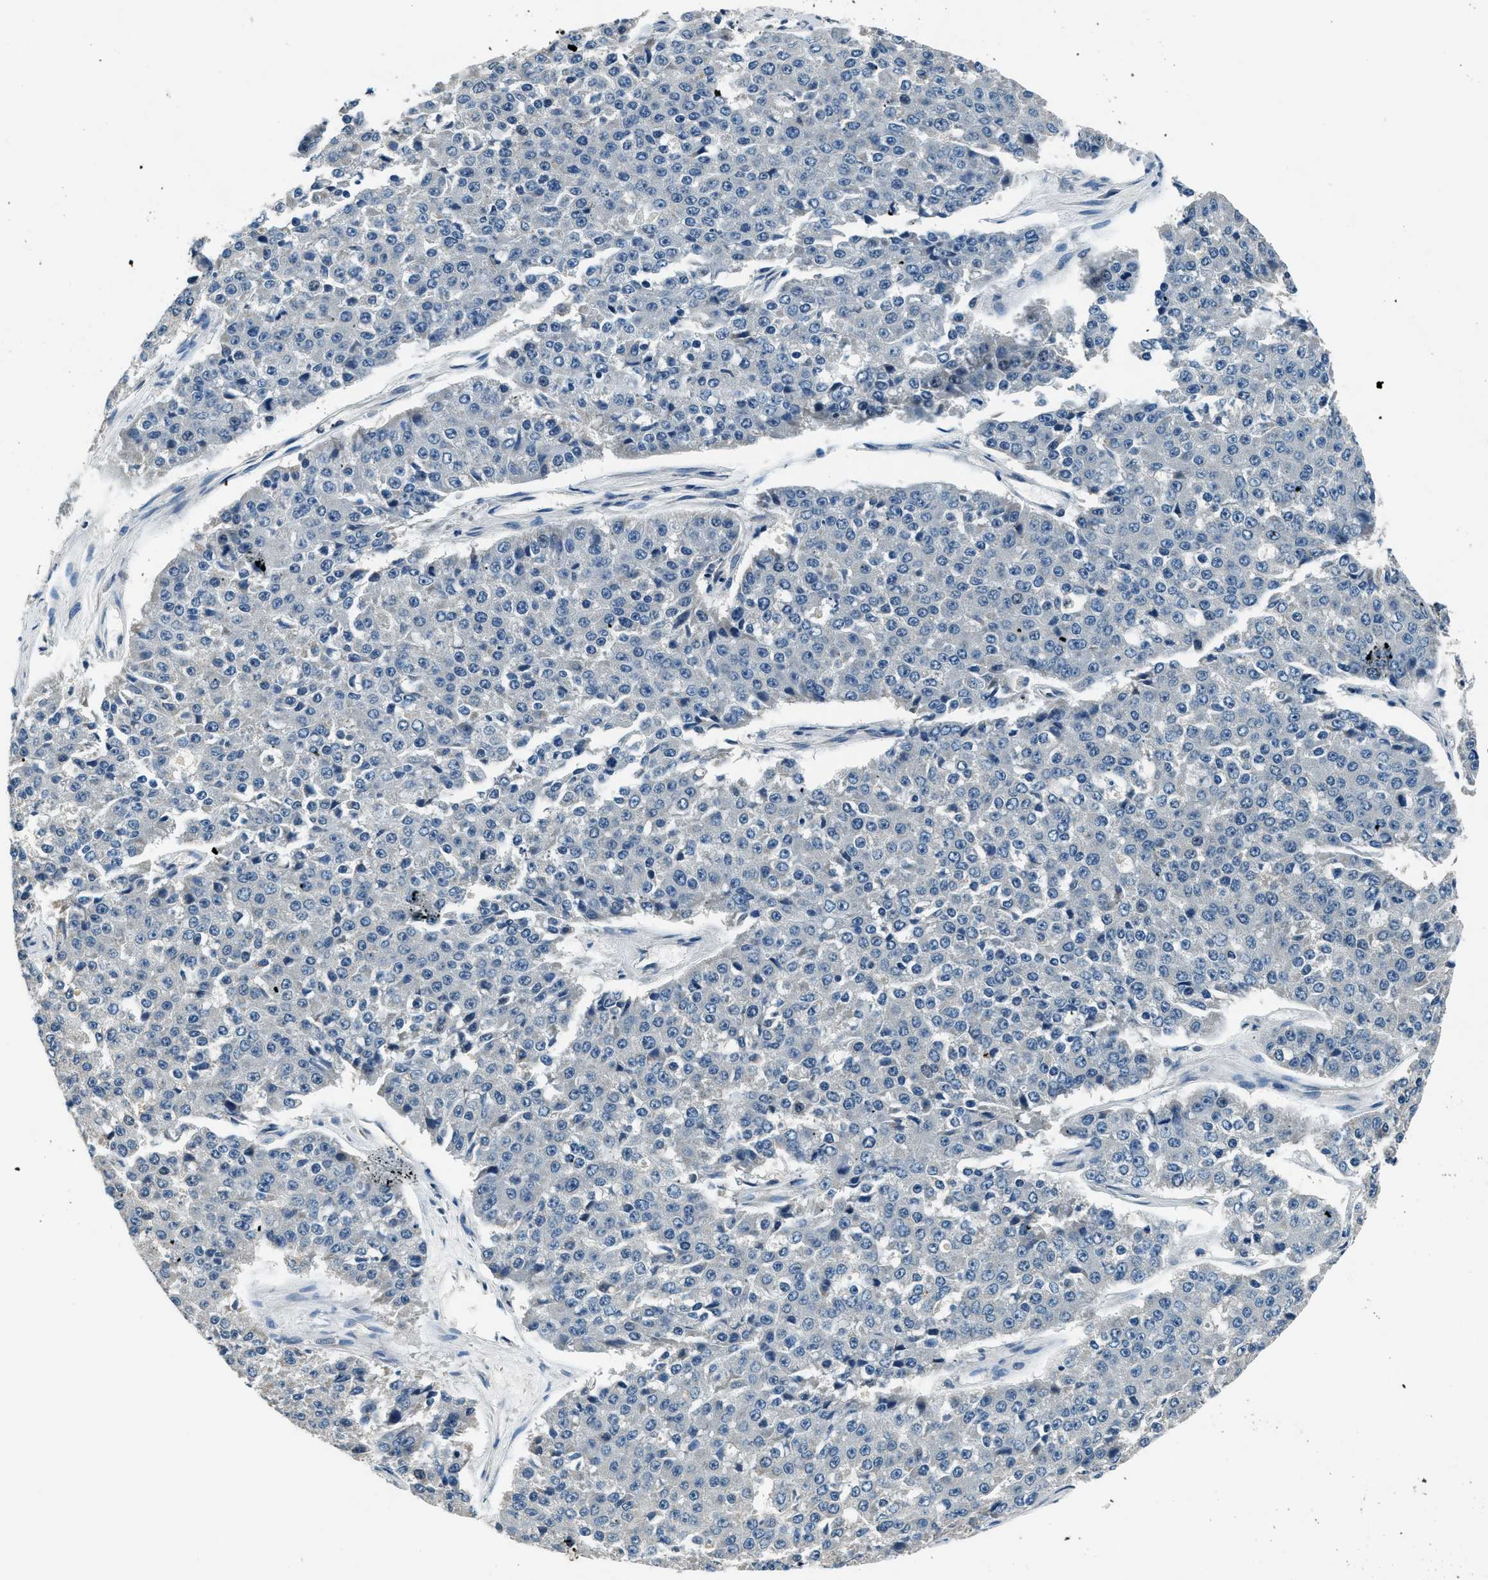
{"staining": {"intensity": "negative", "quantity": "none", "location": "none"}, "tissue": "pancreatic cancer", "cell_type": "Tumor cells", "image_type": "cancer", "snomed": [{"axis": "morphology", "description": "Adenocarcinoma, NOS"}, {"axis": "topography", "description": "Pancreas"}], "caption": "IHC photomicrograph of human pancreatic cancer stained for a protein (brown), which exhibits no expression in tumor cells. (DAB immunohistochemistry (IHC), high magnification).", "gene": "NME8", "patient": {"sex": "male", "age": 50}}